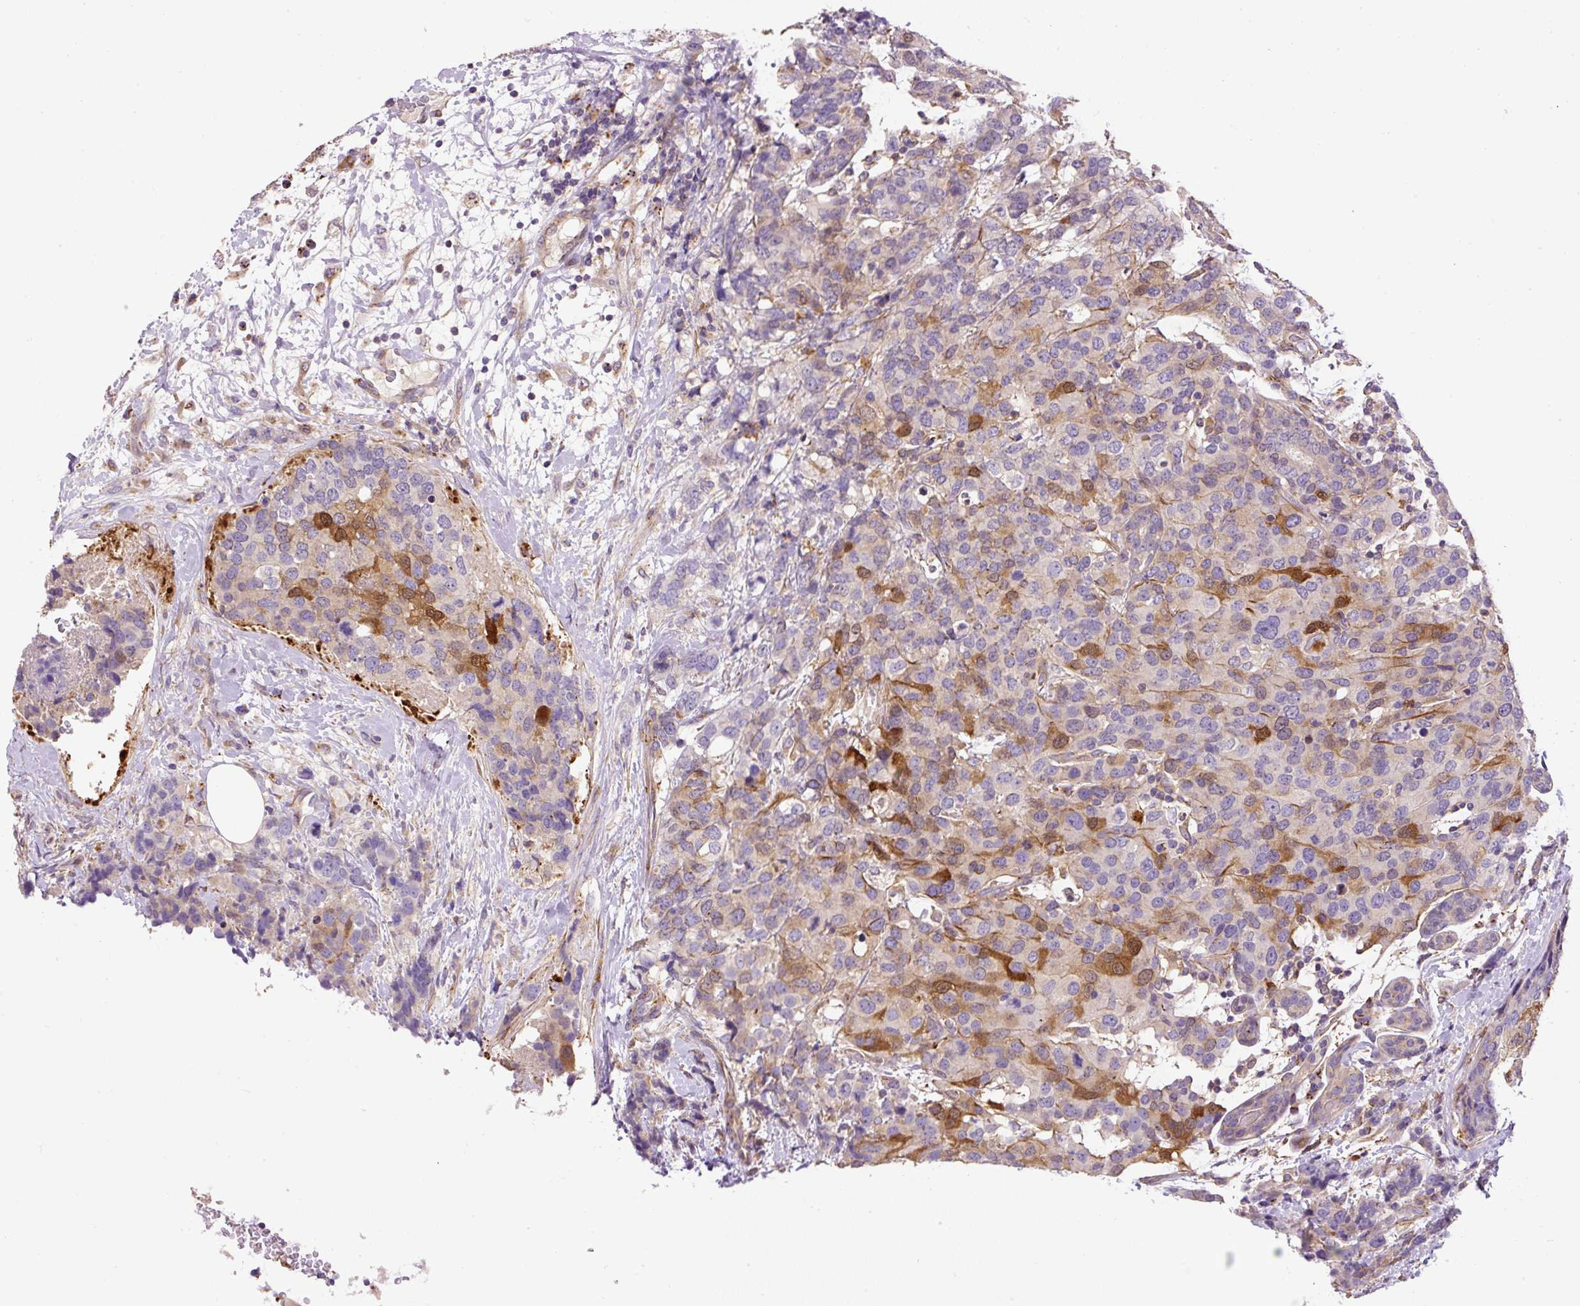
{"staining": {"intensity": "moderate", "quantity": "<25%", "location": "cytoplasmic/membranous,nuclear"}, "tissue": "breast cancer", "cell_type": "Tumor cells", "image_type": "cancer", "snomed": [{"axis": "morphology", "description": "Lobular carcinoma"}, {"axis": "topography", "description": "Breast"}], "caption": "The photomicrograph shows immunohistochemical staining of breast lobular carcinoma. There is moderate cytoplasmic/membranous and nuclear staining is identified in approximately <25% of tumor cells. The protein is stained brown, and the nuclei are stained in blue (DAB IHC with brightfield microscopy, high magnification).", "gene": "RNF170", "patient": {"sex": "female", "age": 59}}